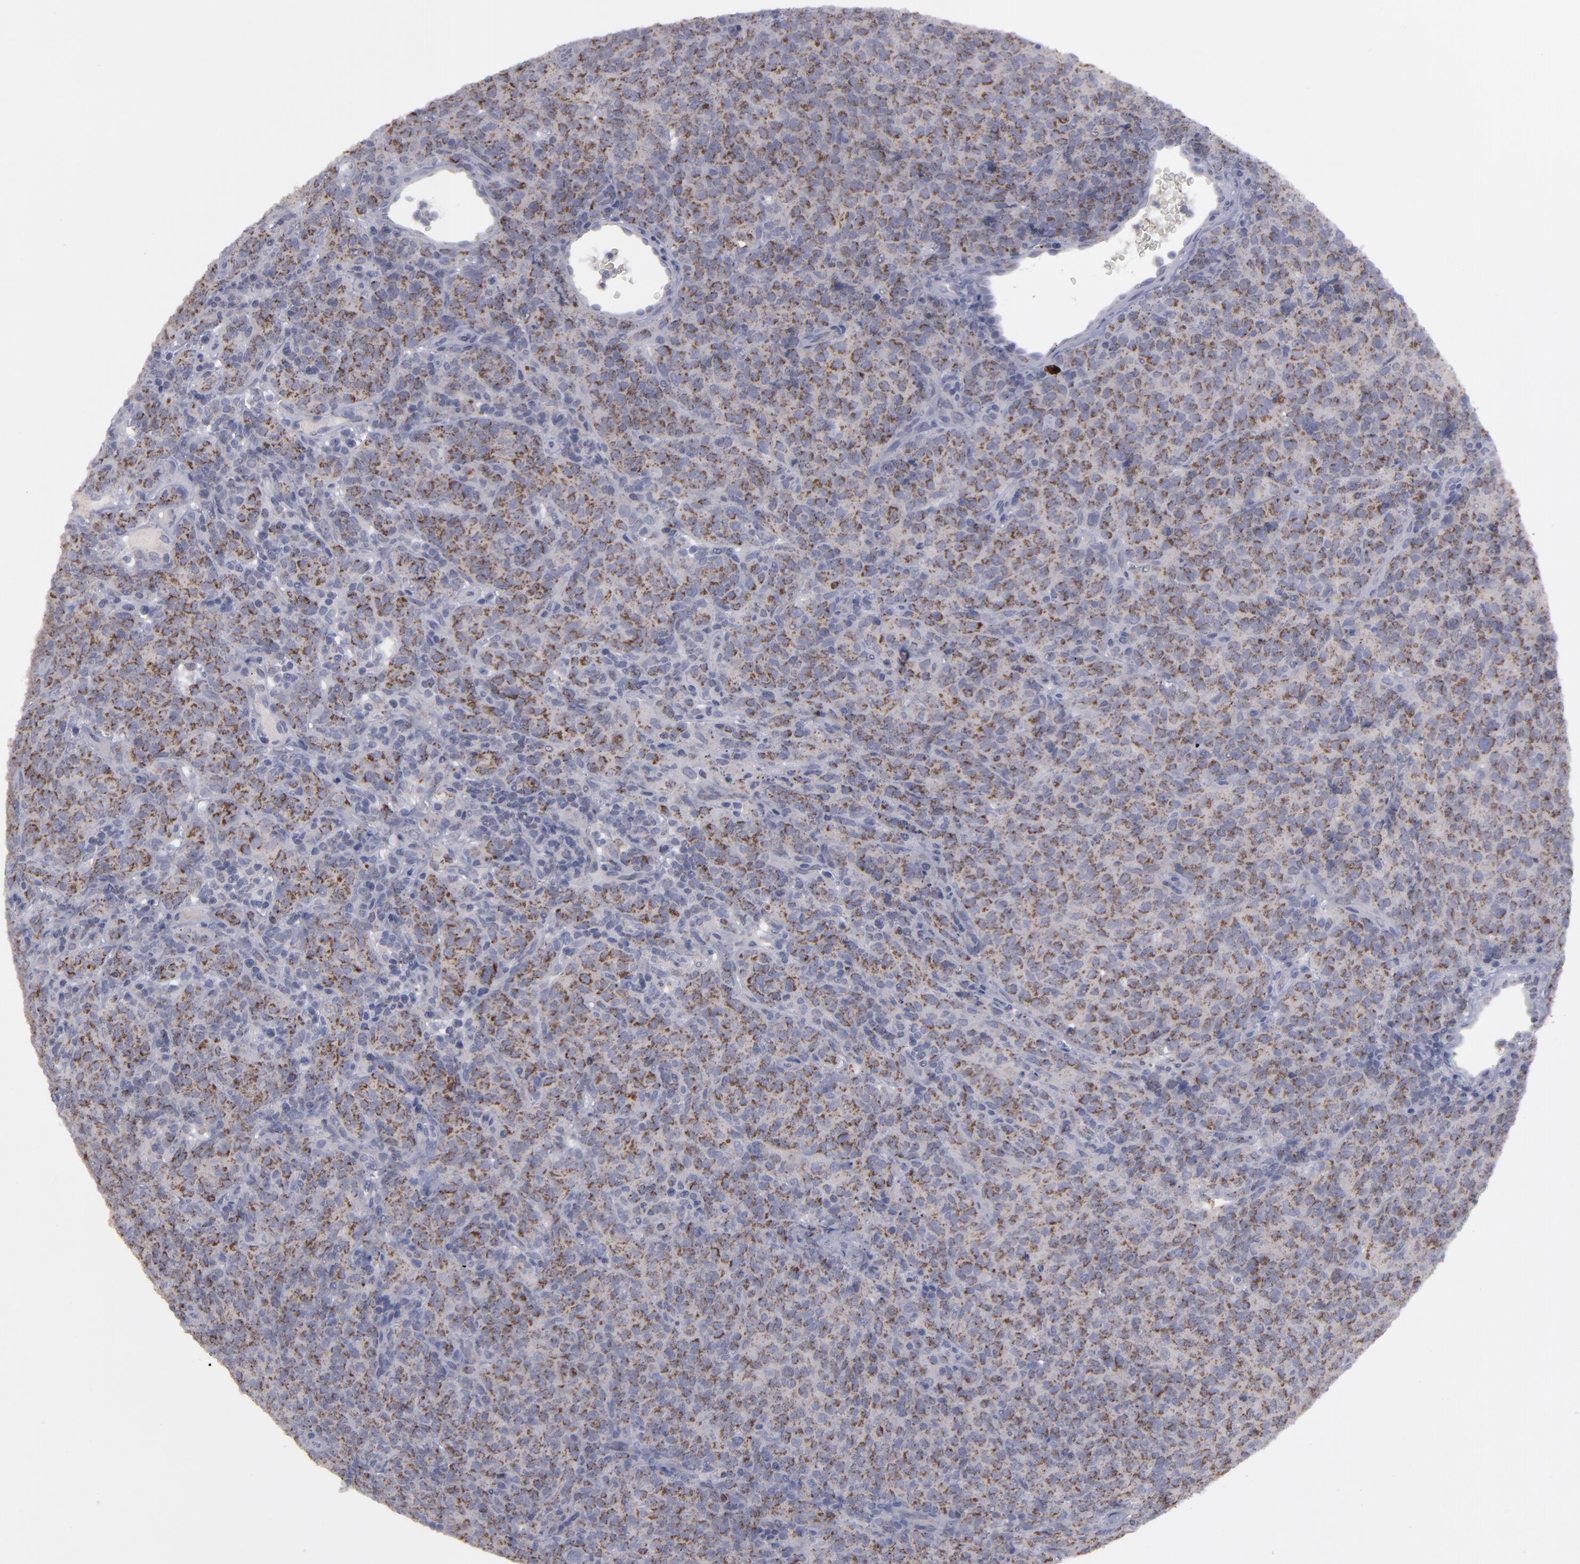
{"staining": {"intensity": "strong", "quantity": ">75%", "location": "cytoplasmic/membranous"}, "tissue": "lymphoma", "cell_type": "Tumor cells", "image_type": "cancer", "snomed": [{"axis": "morphology", "description": "Malignant lymphoma, non-Hodgkin's type, High grade"}, {"axis": "topography", "description": "Tonsil"}], "caption": "Lymphoma stained with a brown dye demonstrates strong cytoplasmic/membranous positive expression in about >75% of tumor cells.", "gene": "MYOM2", "patient": {"sex": "female", "age": 36}}